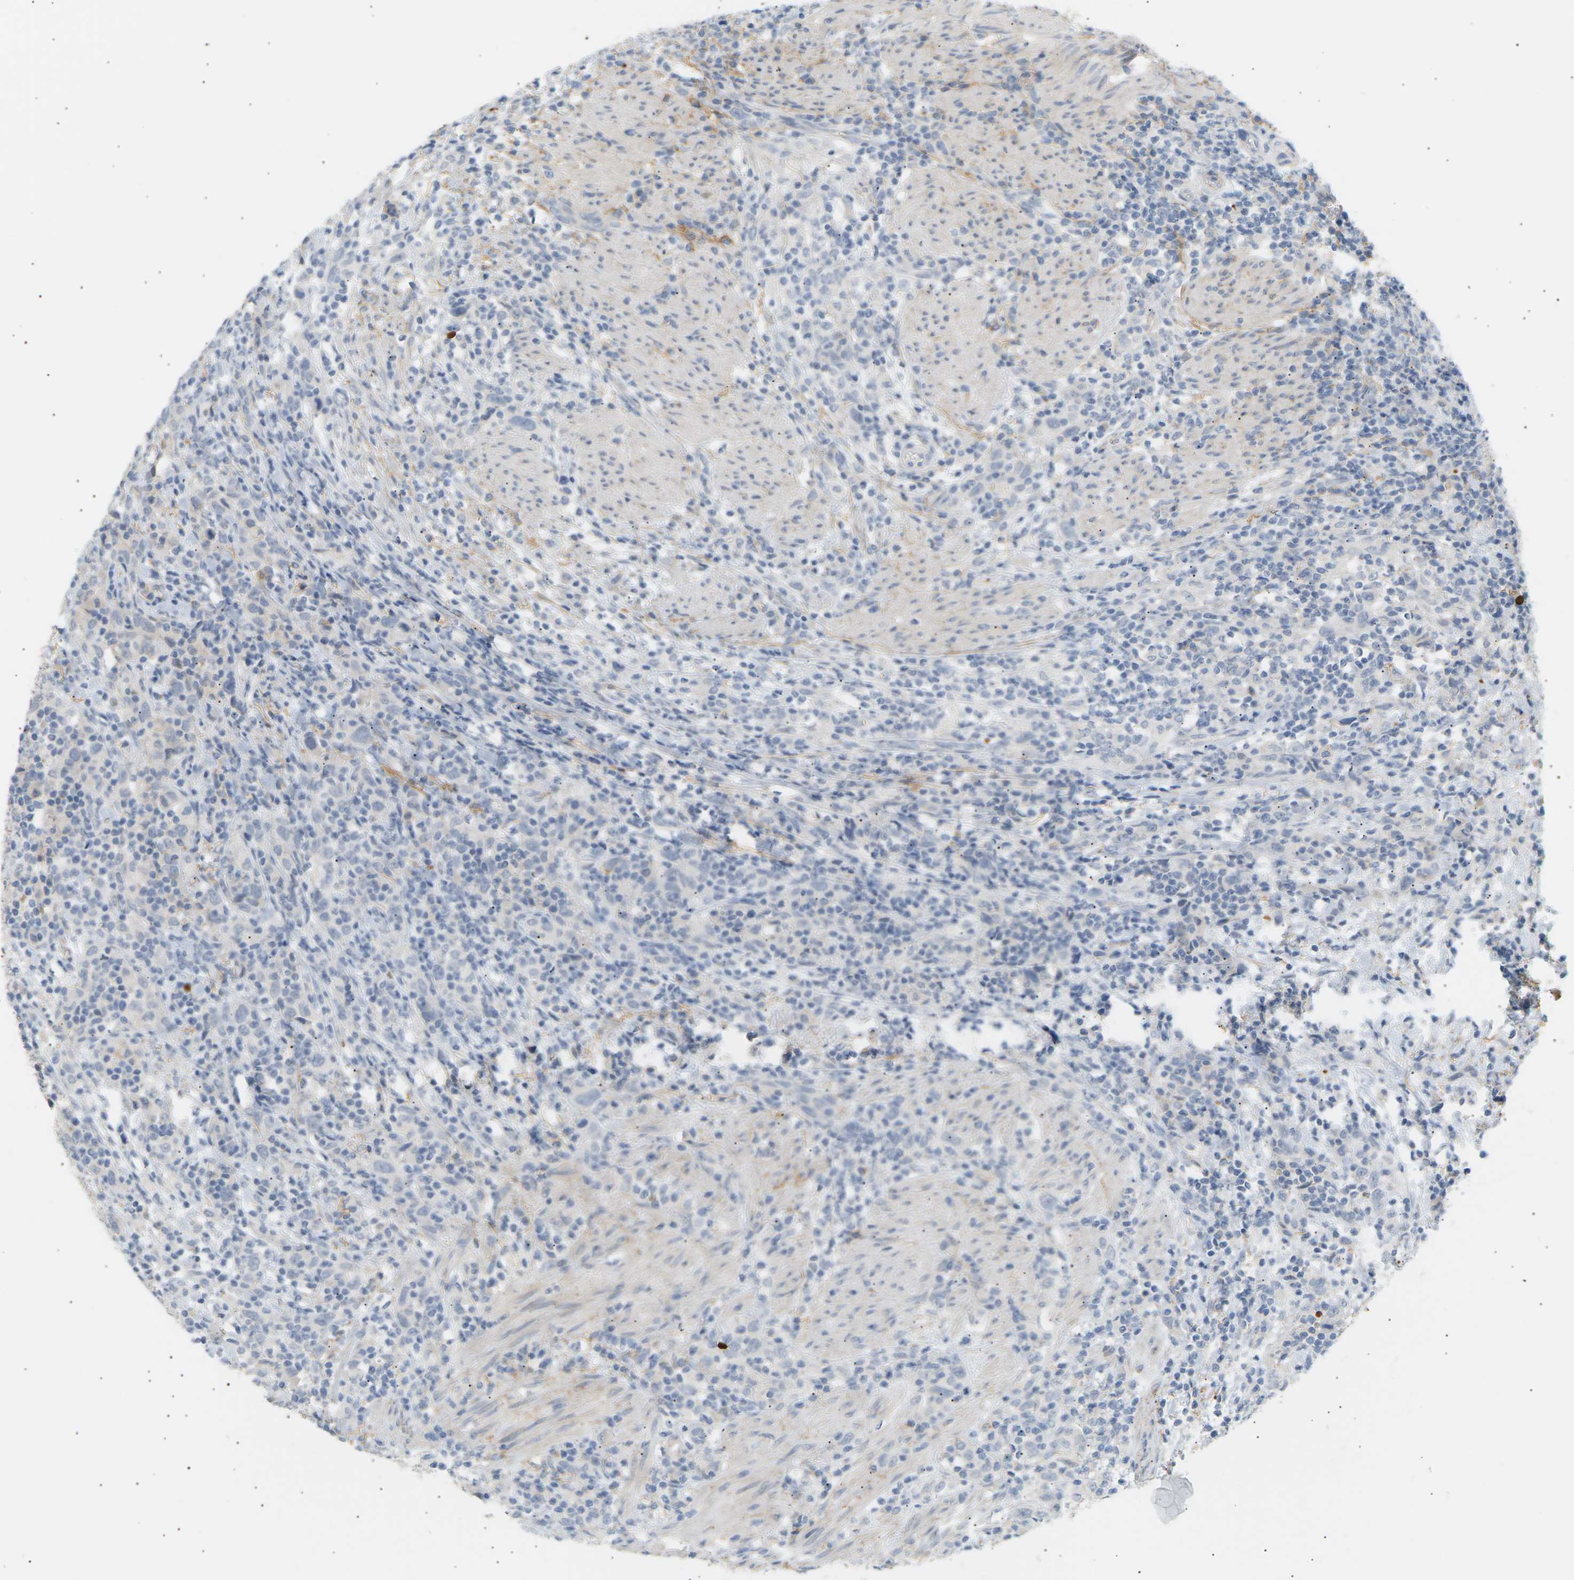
{"staining": {"intensity": "negative", "quantity": "none", "location": "none"}, "tissue": "urothelial cancer", "cell_type": "Tumor cells", "image_type": "cancer", "snomed": [{"axis": "morphology", "description": "Urothelial carcinoma, High grade"}, {"axis": "topography", "description": "Urinary bladder"}], "caption": "This is a micrograph of IHC staining of high-grade urothelial carcinoma, which shows no positivity in tumor cells.", "gene": "CLU", "patient": {"sex": "male", "age": 61}}